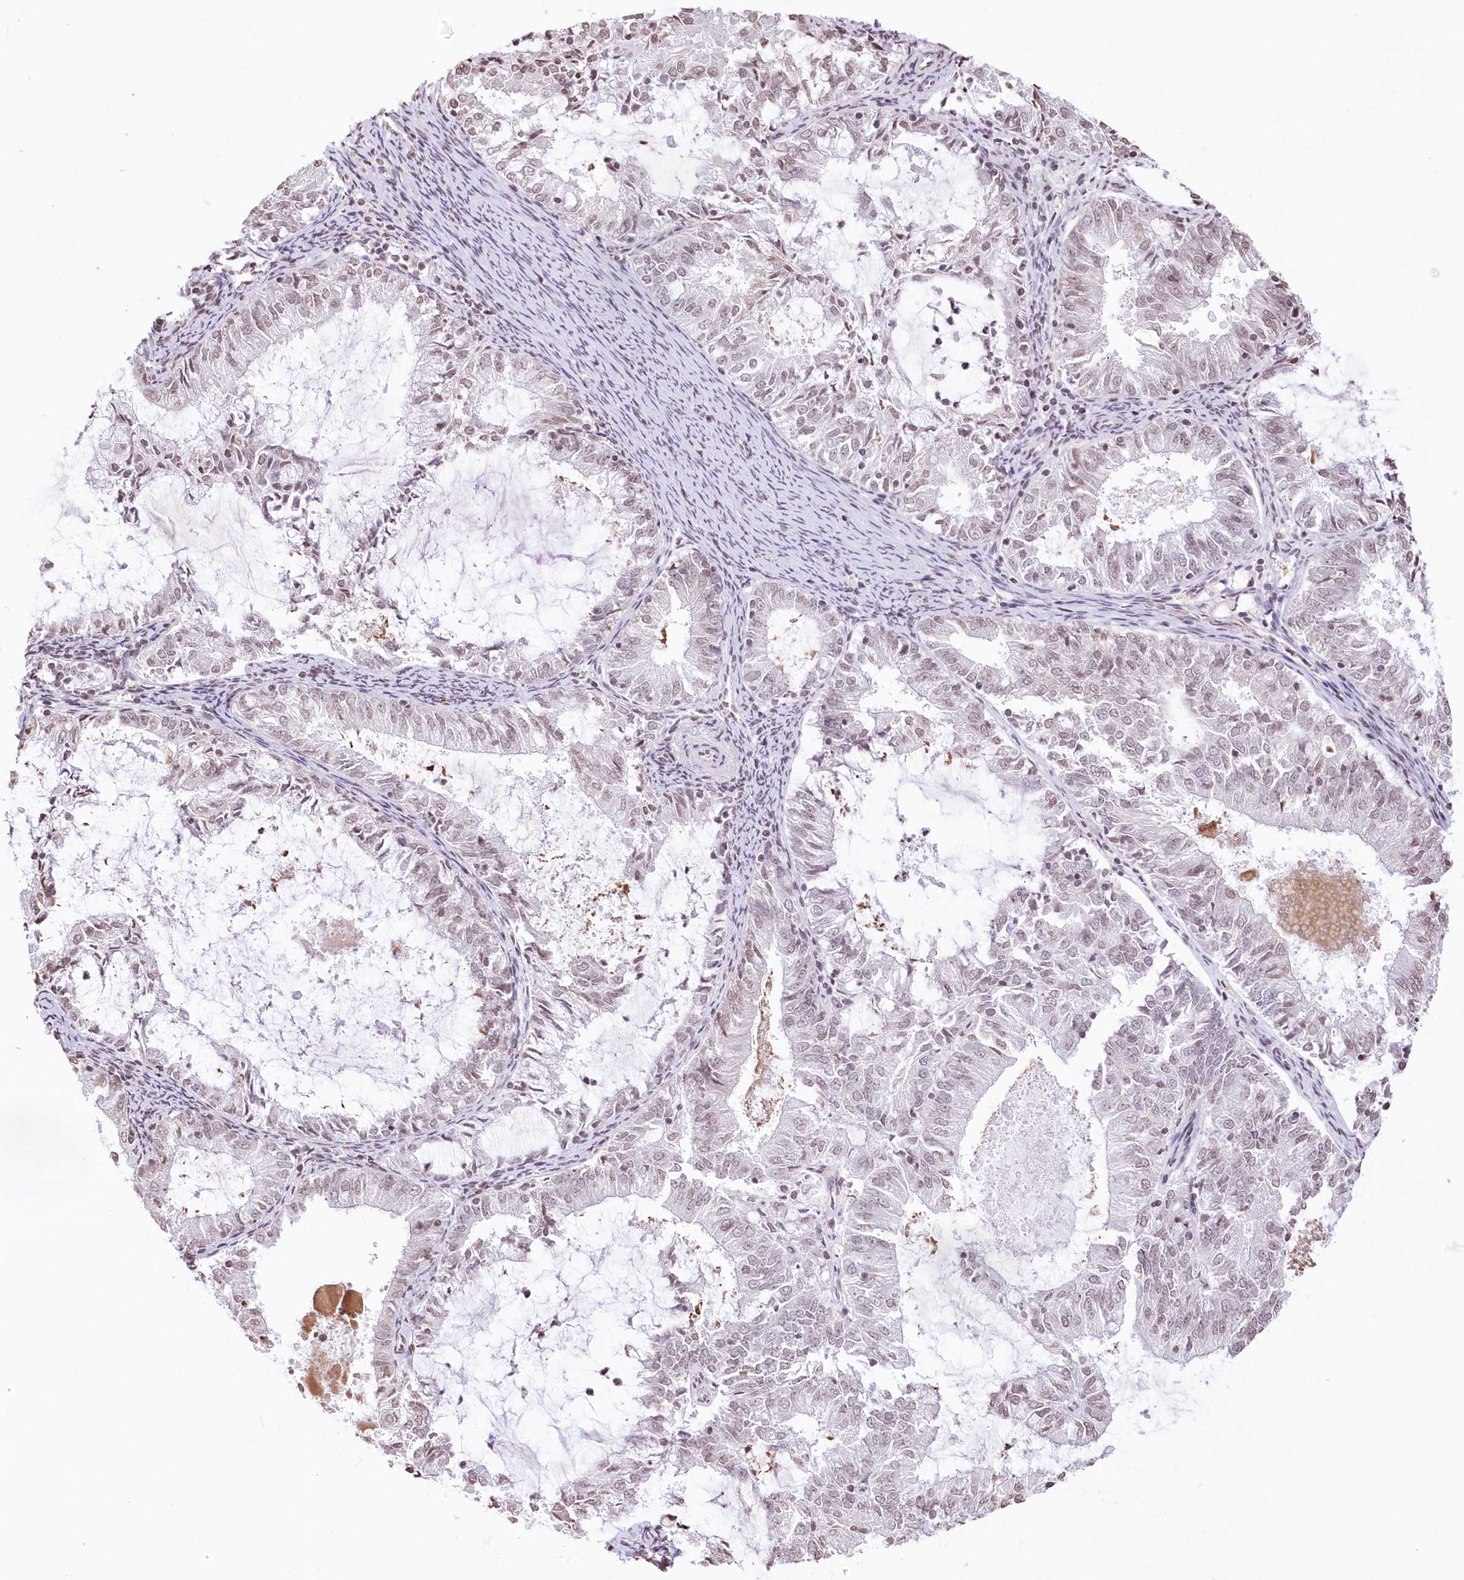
{"staining": {"intensity": "weak", "quantity": "<25%", "location": "nuclear"}, "tissue": "endometrial cancer", "cell_type": "Tumor cells", "image_type": "cancer", "snomed": [{"axis": "morphology", "description": "Adenocarcinoma, NOS"}, {"axis": "topography", "description": "Endometrium"}], "caption": "An immunohistochemistry micrograph of endometrial cancer is shown. There is no staining in tumor cells of endometrial cancer.", "gene": "RBM27", "patient": {"sex": "female", "age": 57}}